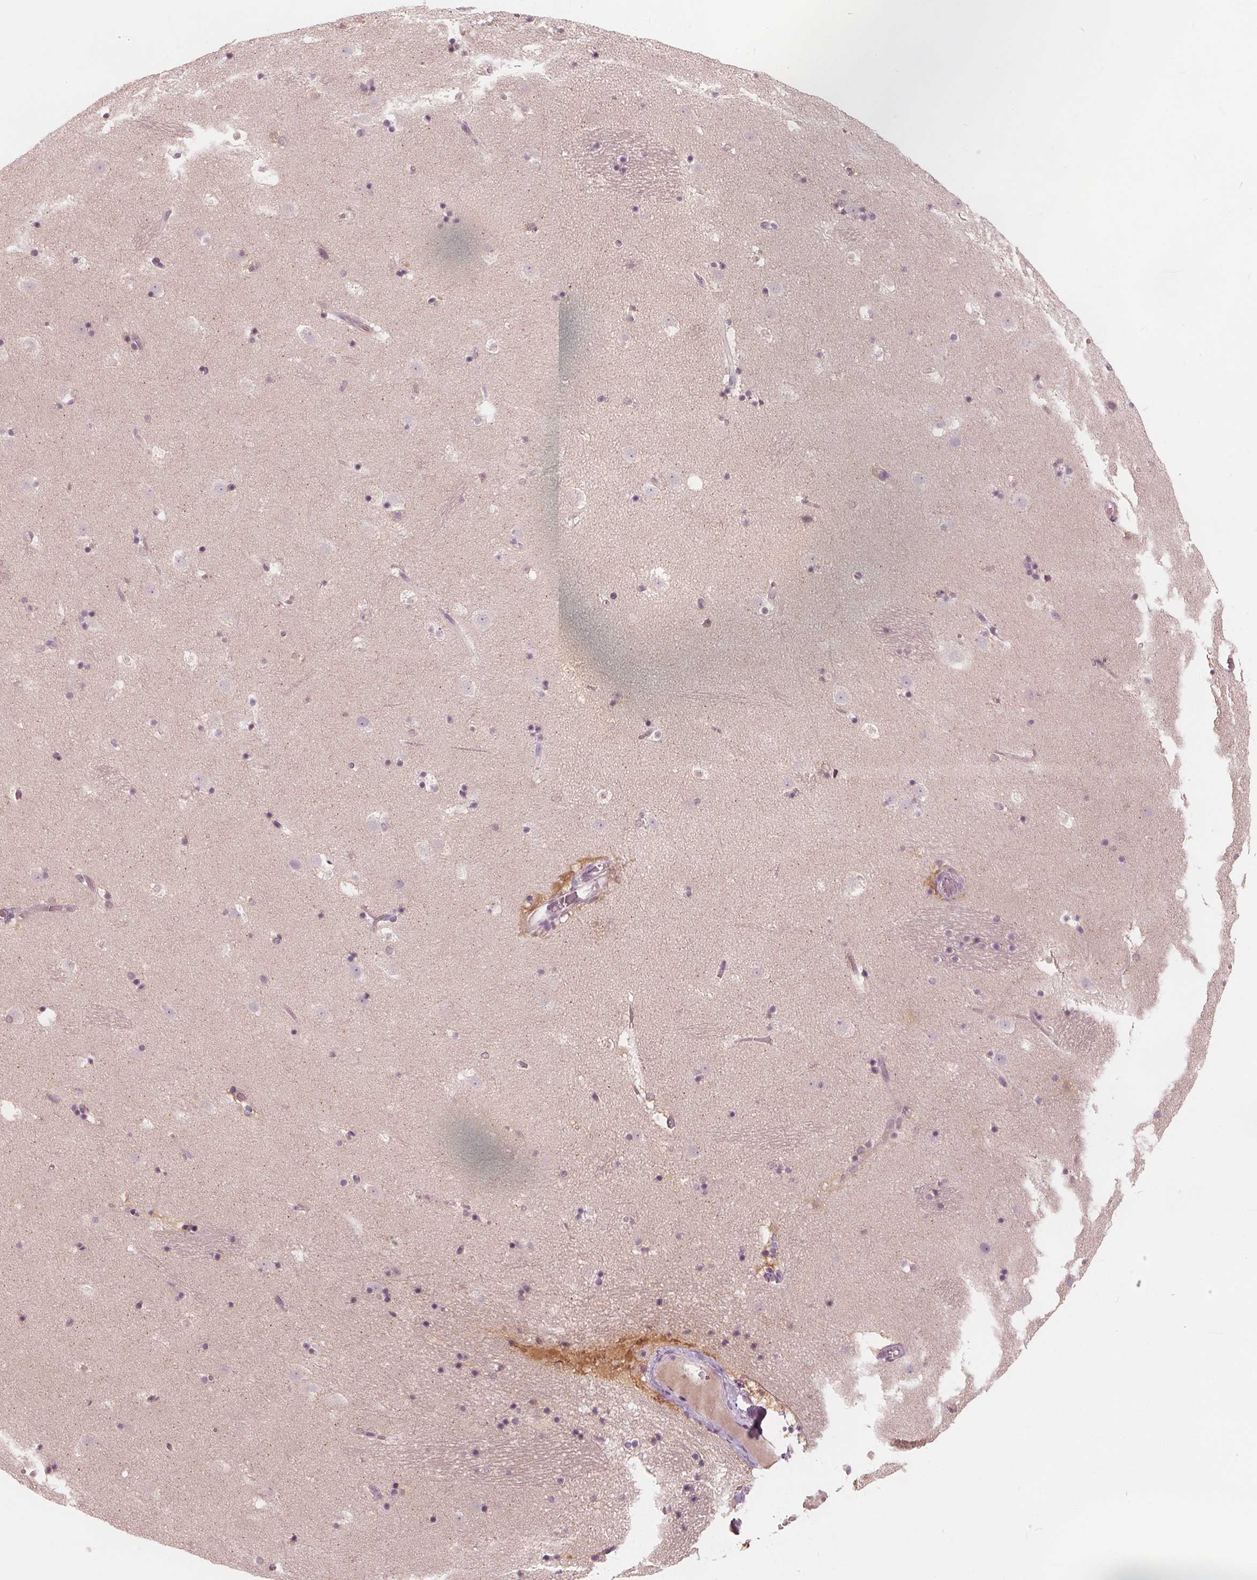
{"staining": {"intensity": "negative", "quantity": "none", "location": "none"}, "tissue": "caudate", "cell_type": "Glial cells", "image_type": "normal", "snomed": [{"axis": "morphology", "description": "Normal tissue, NOS"}, {"axis": "topography", "description": "Lateral ventricle wall"}], "caption": "The immunohistochemistry histopathology image has no significant staining in glial cells of caudate.", "gene": "SAT2", "patient": {"sex": "male", "age": 37}}